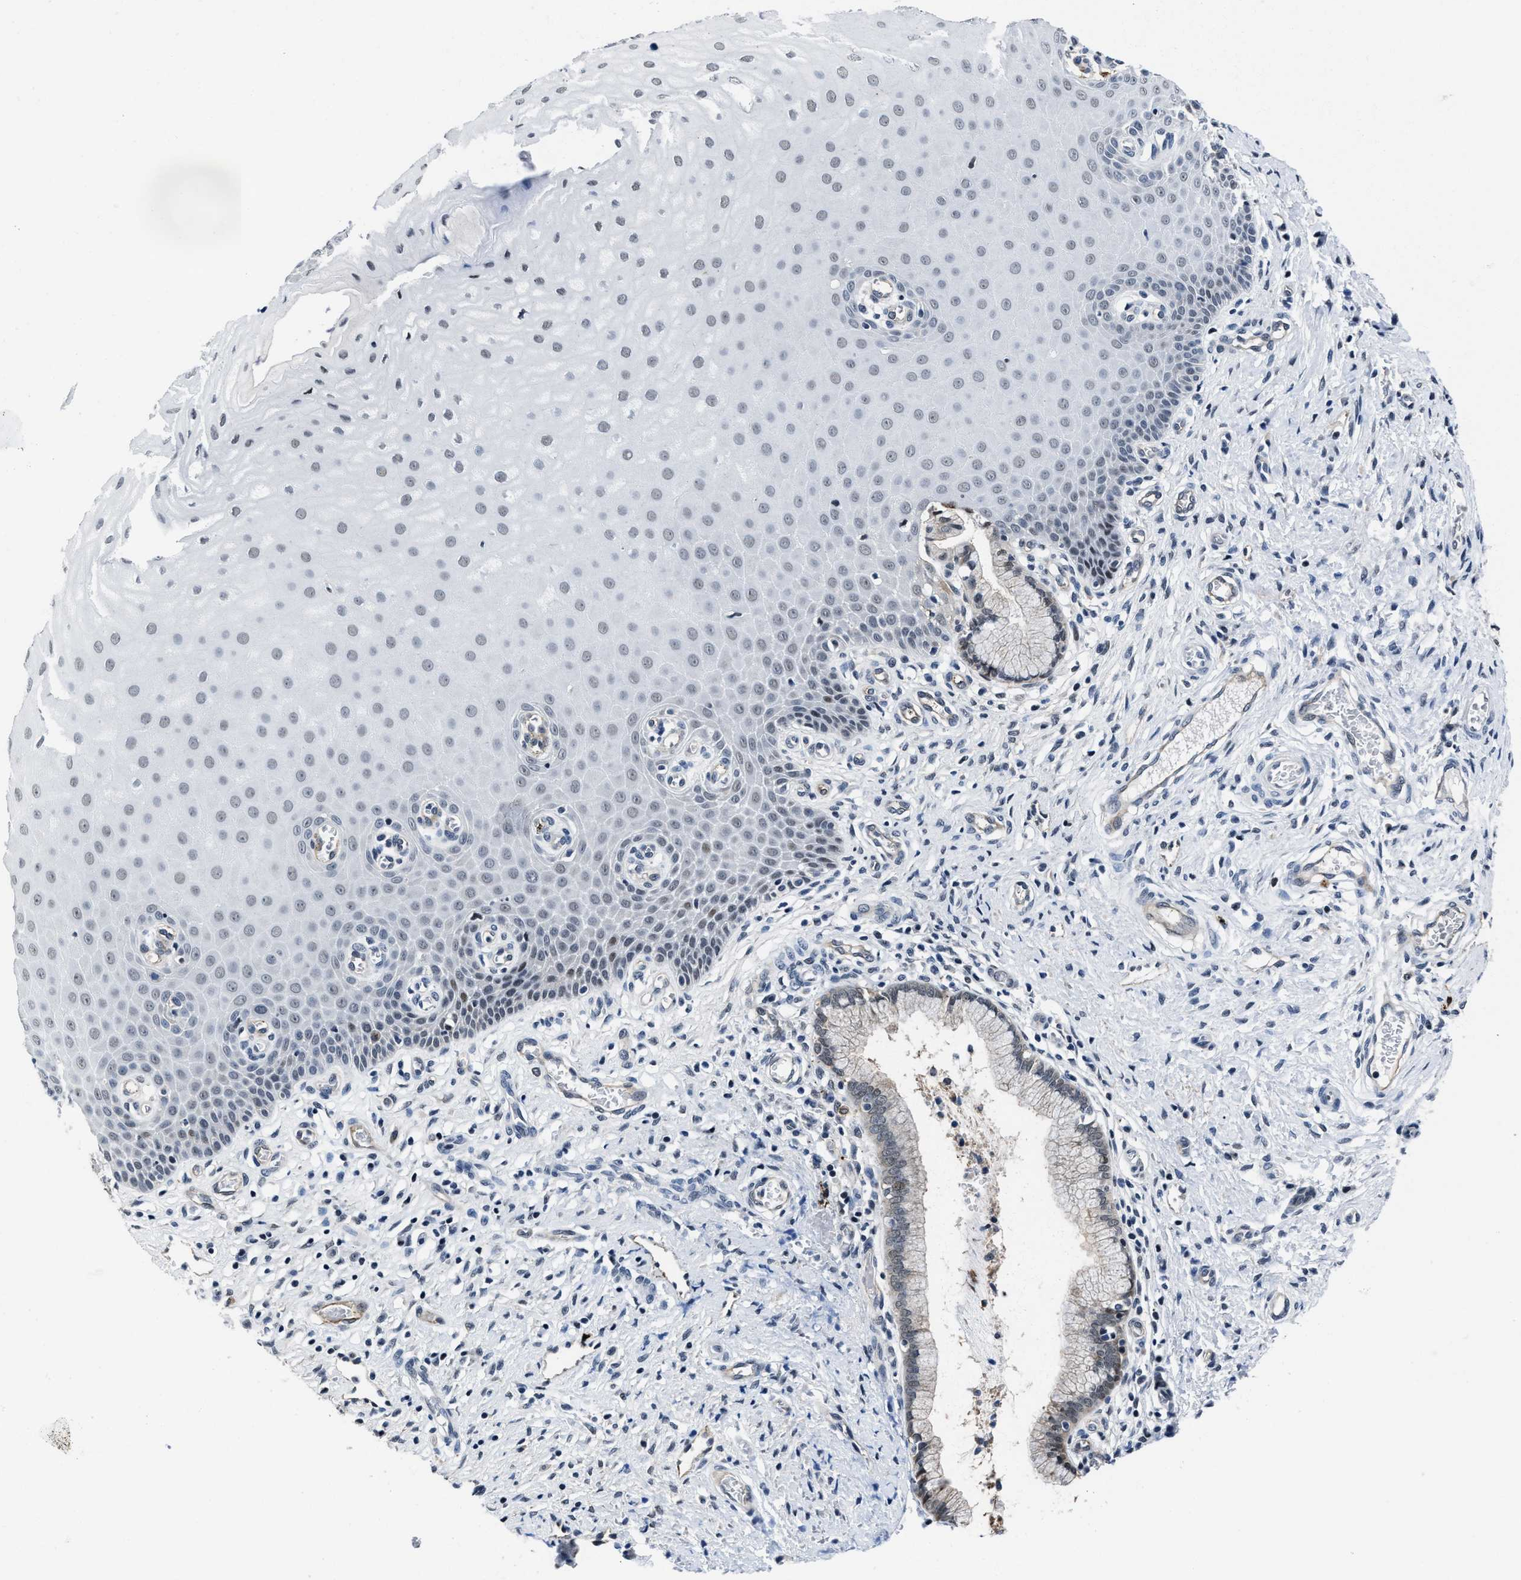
{"staining": {"intensity": "weak", "quantity": "<25%", "location": "cytoplasmic/membranous"}, "tissue": "cervix", "cell_type": "Glandular cells", "image_type": "normal", "snomed": [{"axis": "morphology", "description": "Normal tissue, NOS"}, {"axis": "topography", "description": "Cervix"}], "caption": "The image shows no significant staining in glandular cells of cervix.", "gene": "MARCKSL1", "patient": {"sex": "female", "age": 55}}